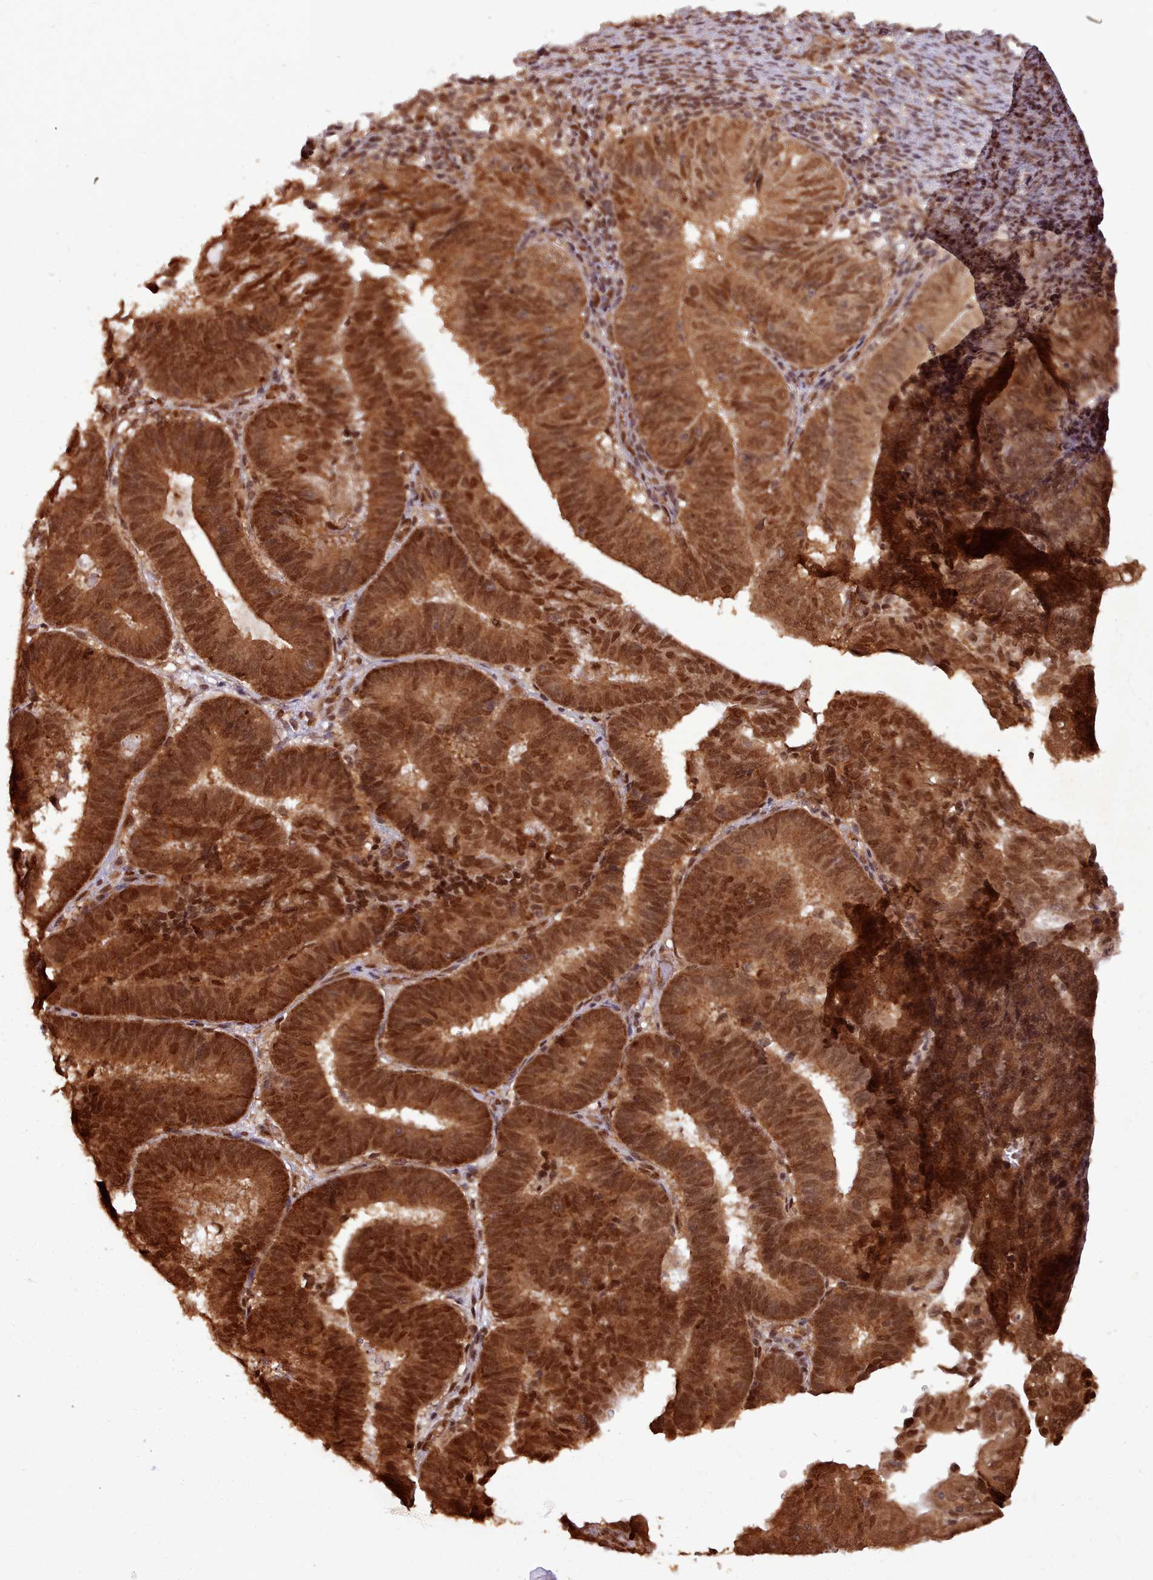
{"staining": {"intensity": "strong", "quantity": ">75%", "location": "cytoplasmic/membranous,nuclear"}, "tissue": "endometrial cancer", "cell_type": "Tumor cells", "image_type": "cancer", "snomed": [{"axis": "morphology", "description": "Adenocarcinoma, NOS"}, {"axis": "topography", "description": "Endometrium"}], "caption": "The micrograph shows immunohistochemical staining of adenocarcinoma (endometrial). There is strong cytoplasmic/membranous and nuclear expression is seen in approximately >75% of tumor cells.", "gene": "RPS27A", "patient": {"sex": "female", "age": 70}}